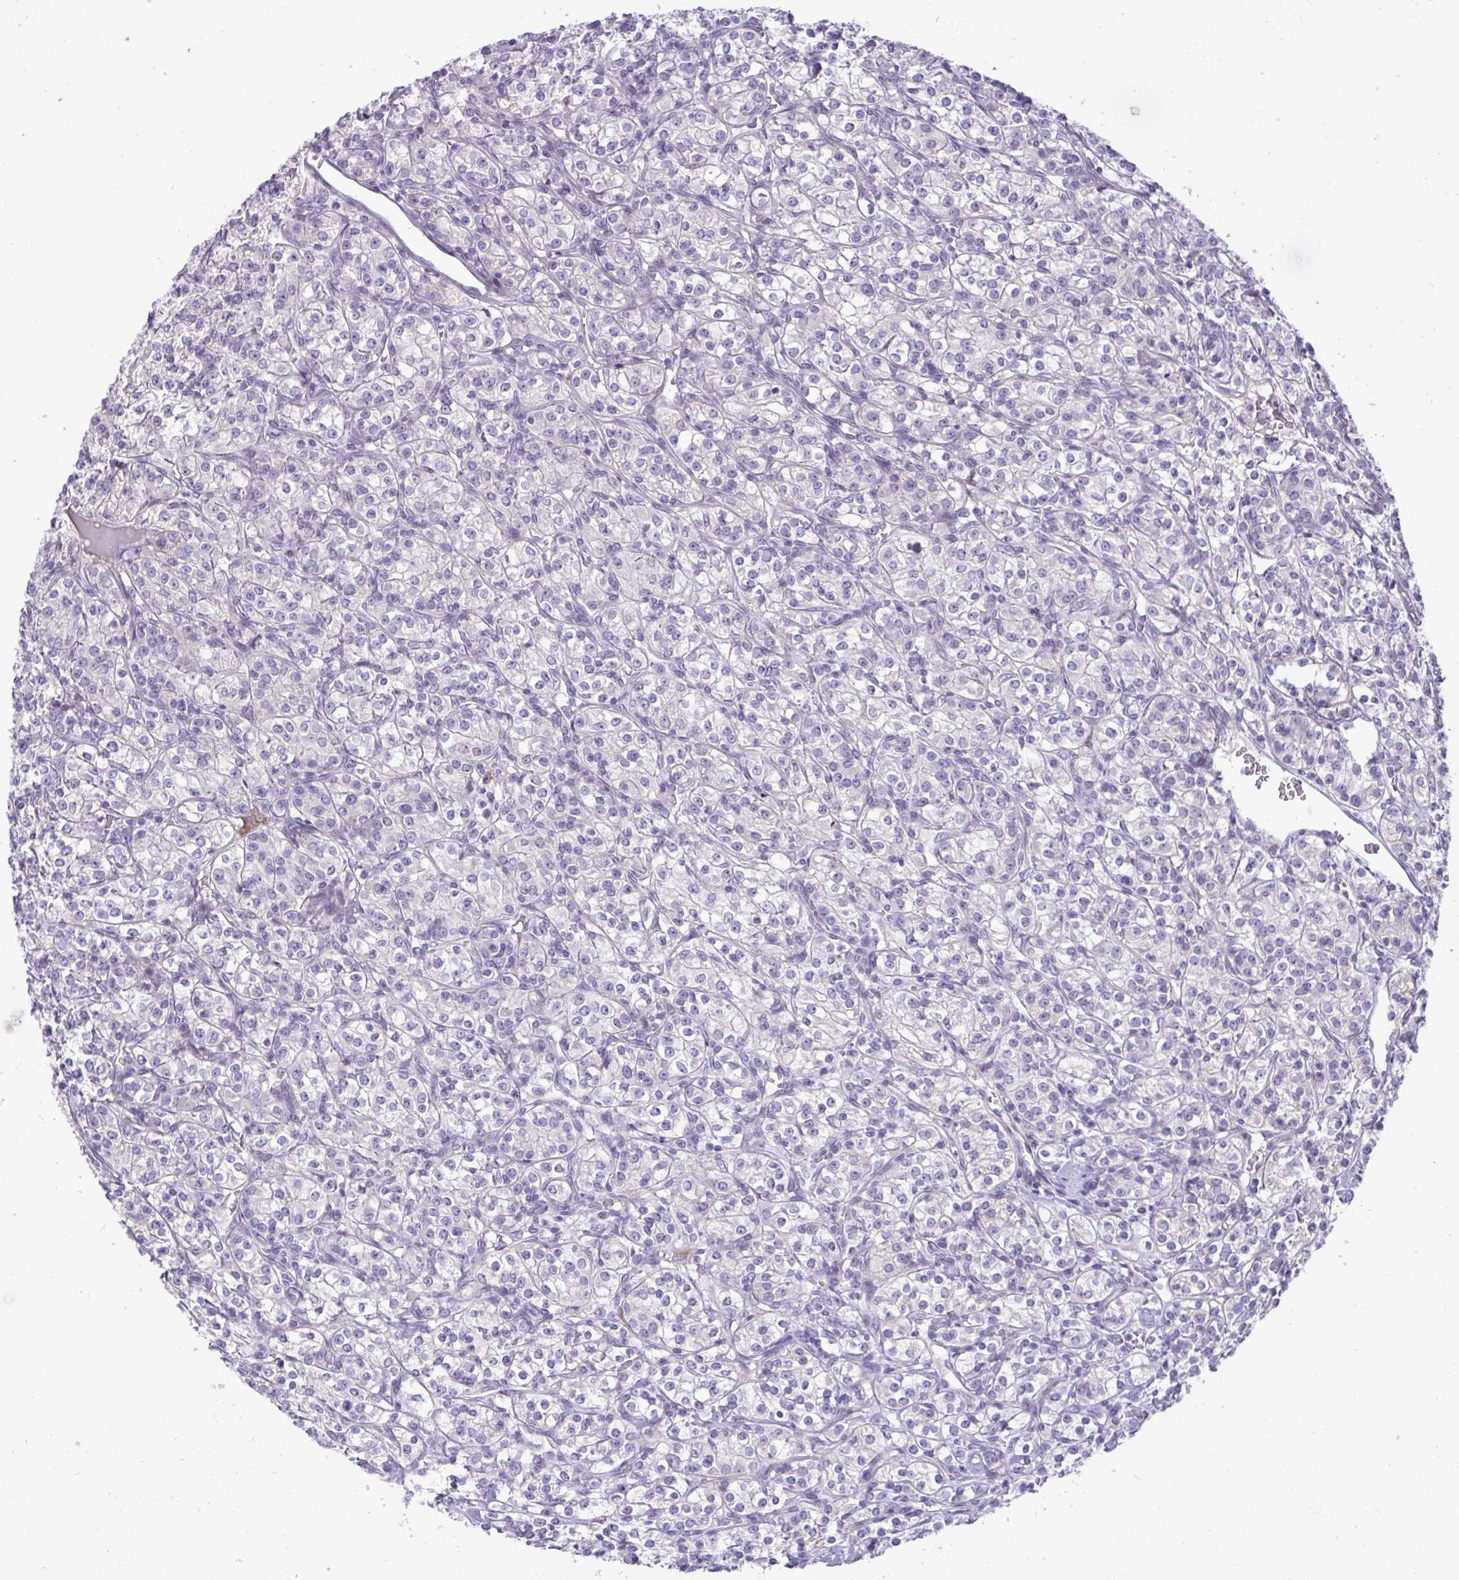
{"staining": {"intensity": "negative", "quantity": "none", "location": "none"}, "tissue": "renal cancer", "cell_type": "Tumor cells", "image_type": "cancer", "snomed": [{"axis": "morphology", "description": "Adenocarcinoma, NOS"}, {"axis": "topography", "description": "Kidney"}], "caption": "Histopathology image shows no significant protein expression in tumor cells of renal cancer.", "gene": "SPAG1", "patient": {"sex": "male", "age": 77}}